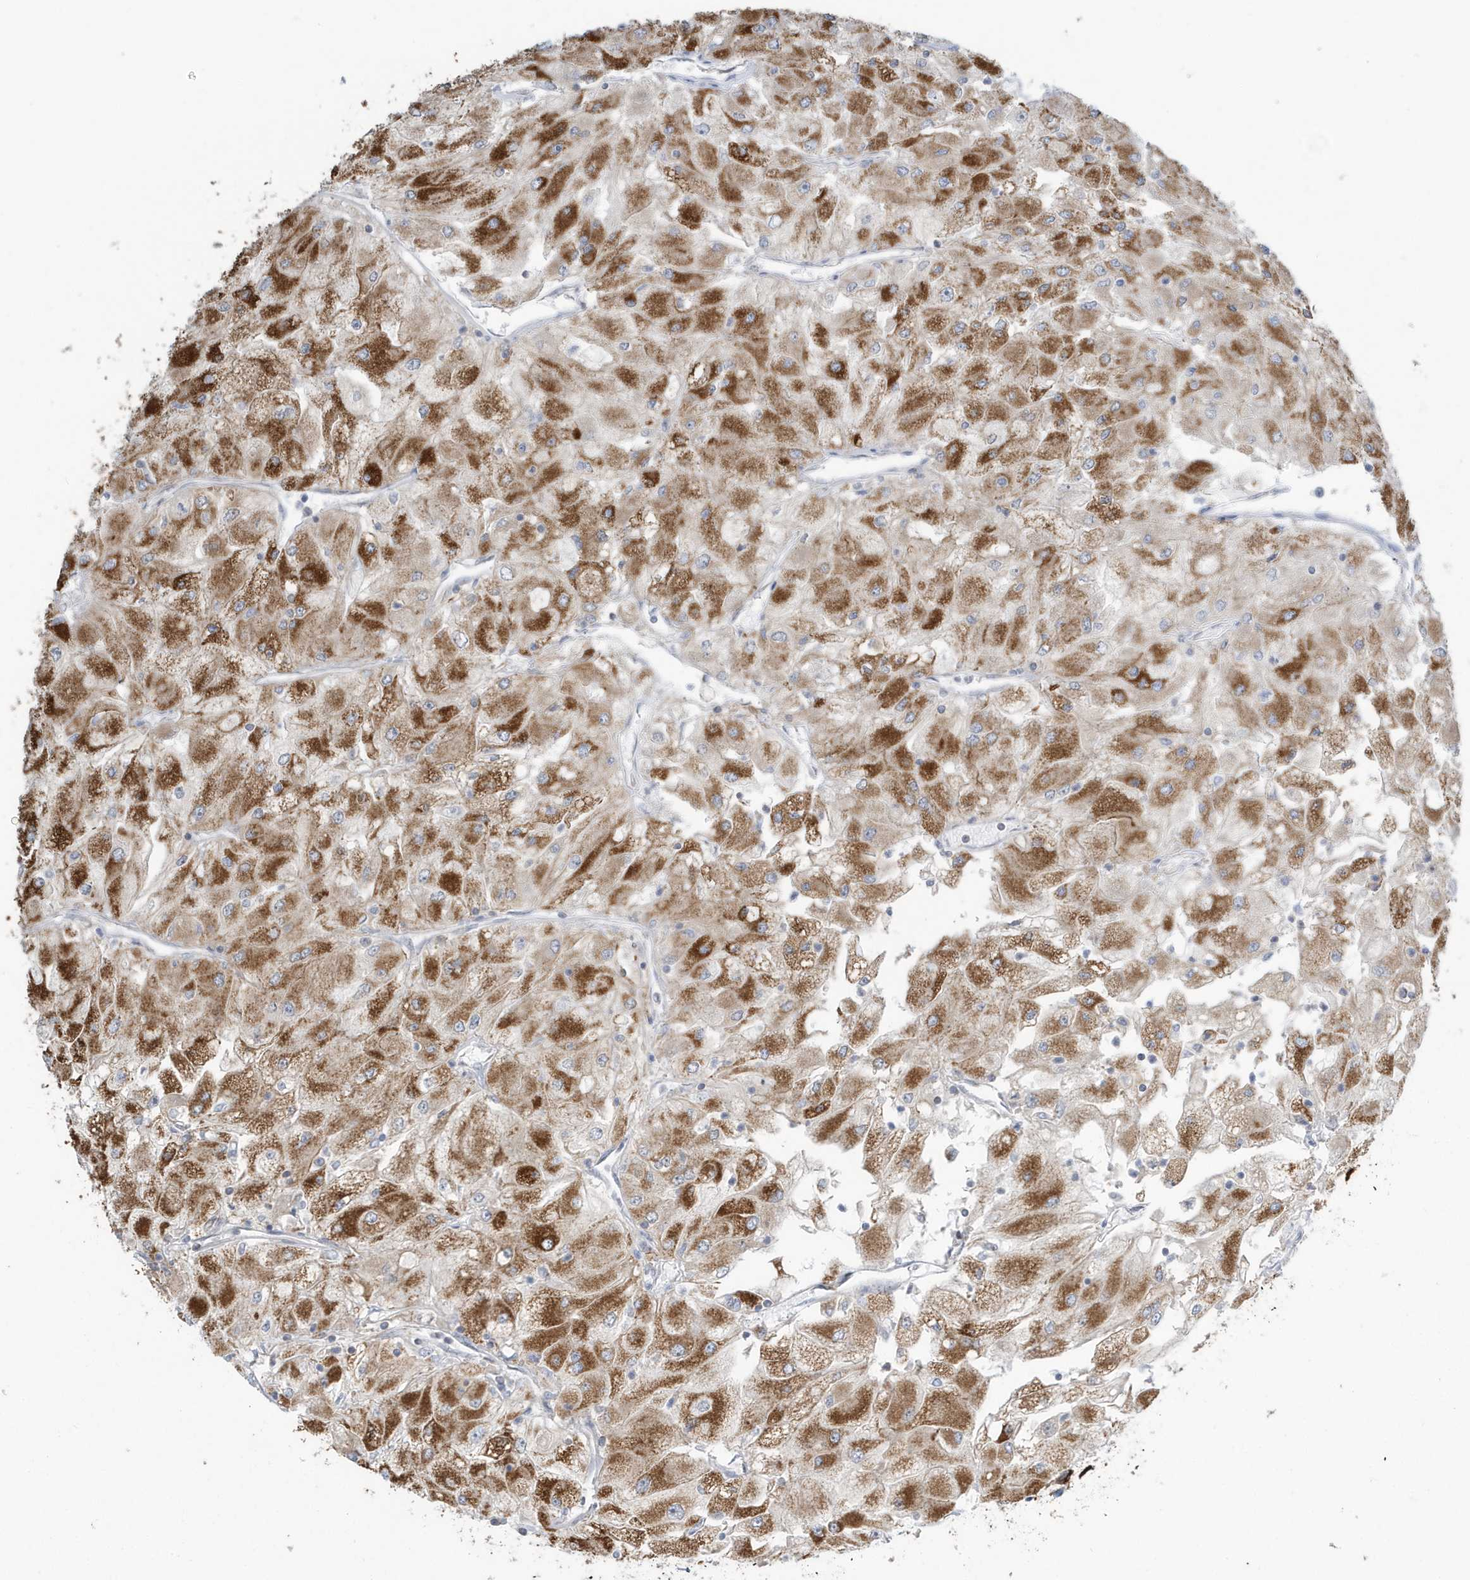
{"staining": {"intensity": "strong", "quantity": ">75%", "location": "cytoplasmic/membranous"}, "tissue": "renal cancer", "cell_type": "Tumor cells", "image_type": "cancer", "snomed": [{"axis": "morphology", "description": "Adenocarcinoma, NOS"}, {"axis": "topography", "description": "Kidney"}], "caption": "Renal adenocarcinoma stained with immunohistochemistry reveals strong cytoplasmic/membranous staining in about >75% of tumor cells. (DAB (3,3'-diaminobenzidine) = brown stain, brightfield microscopy at high magnification).", "gene": "RAB11FIP3", "patient": {"sex": "male", "age": 80}}